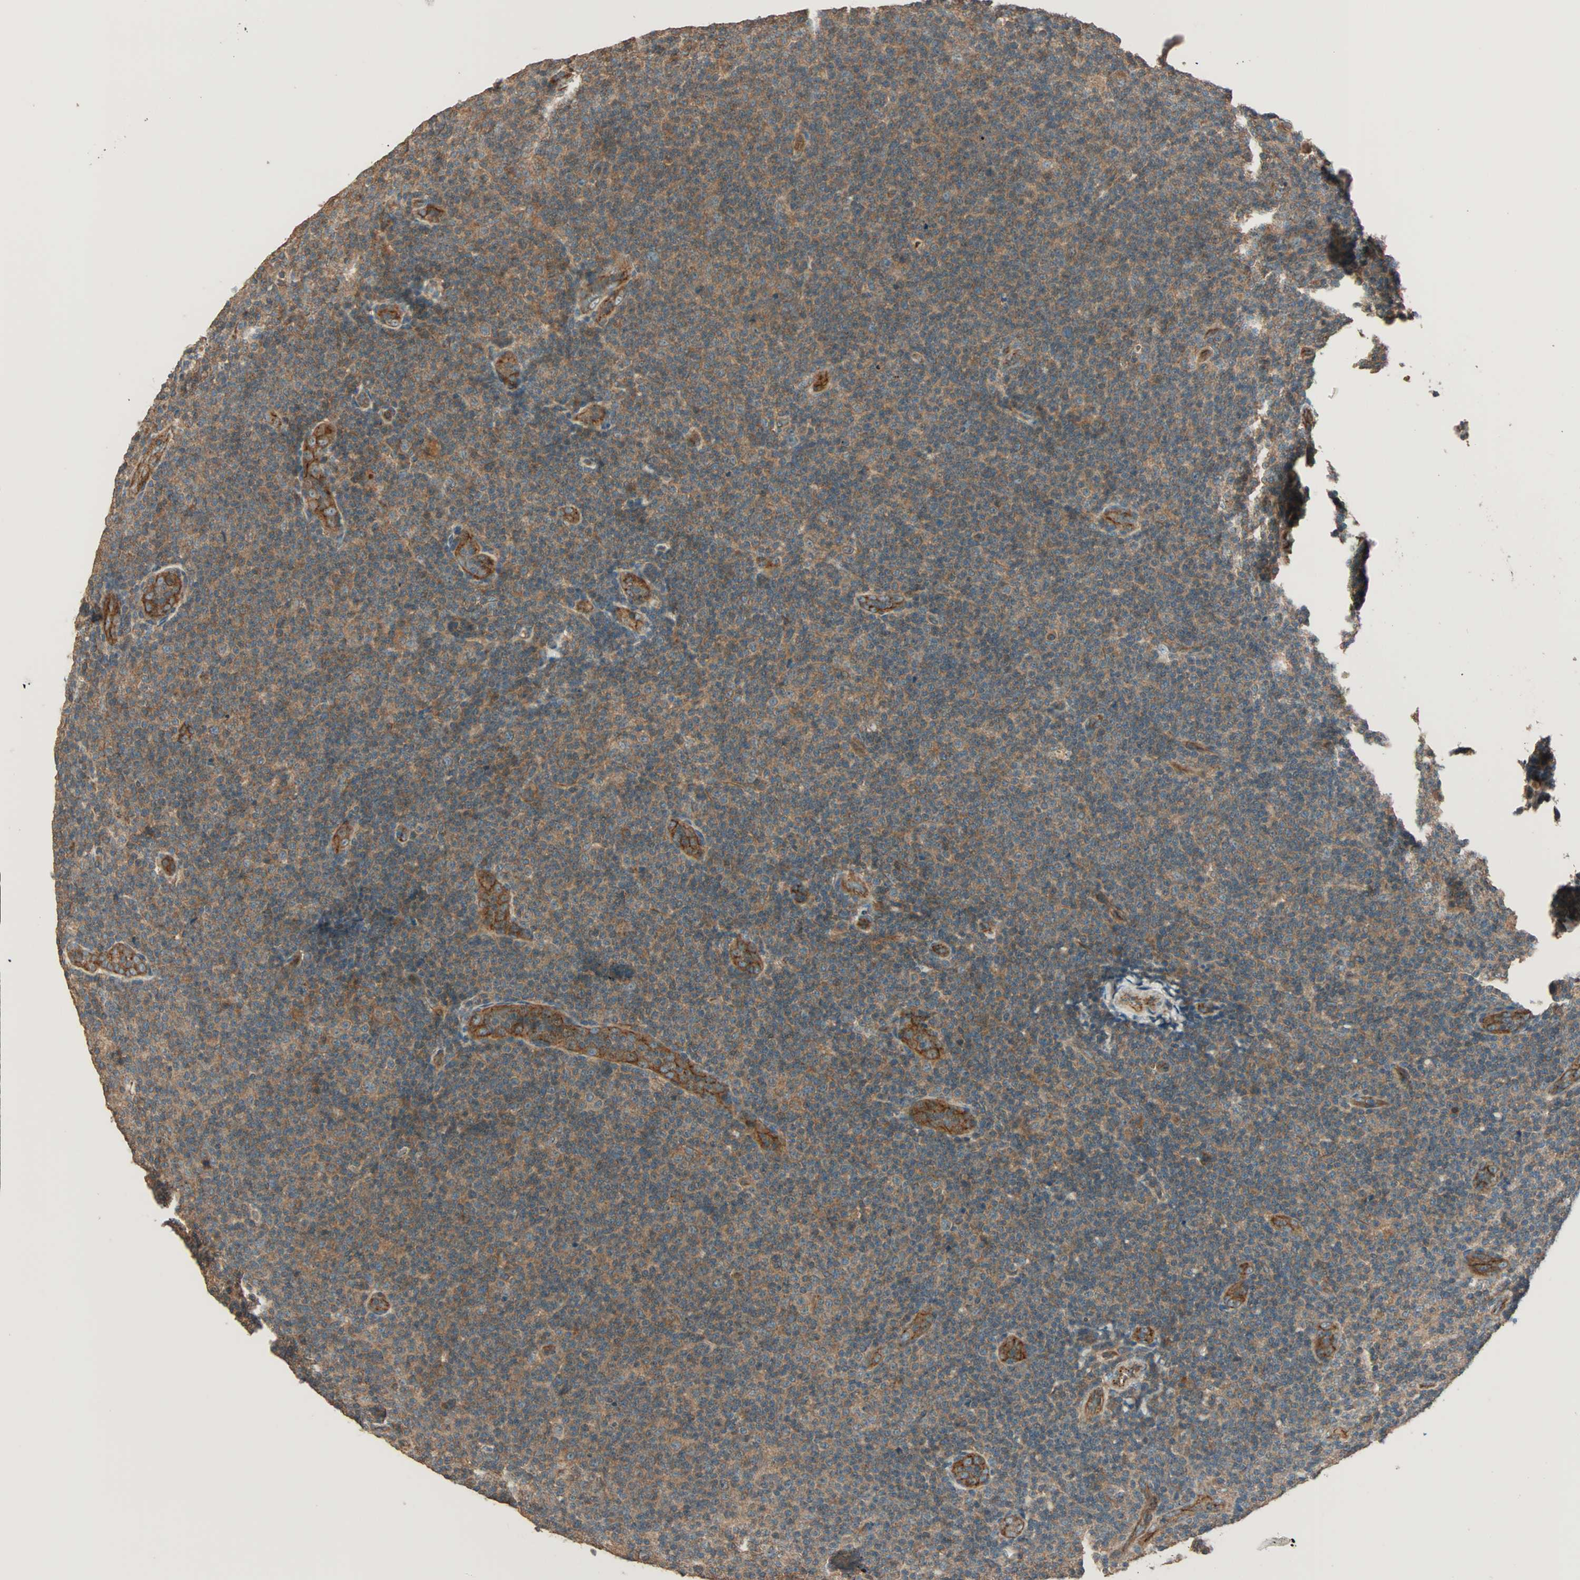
{"staining": {"intensity": "moderate", "quantity": ">75%", "location": "cytoplasmic/membranous"}, "tissue": "lymphoma", "cell_type": "Tumor cells", "image_type": "cancer", "snomed": [{"axis": "morphology", "description": "Malignant lymphoma, non-Hodgkin's type, Low grade"}, {"axis": "topography", "description": "Lymph node"}], "caption": "Human lymphoma stained for a protein (brown) exhibits moderate cytoplasmic/membranous positive staining in approximately >75% of tumor cells.", "gene": "MAP3K21", "patient": {"sex": "male", "age": 83}}